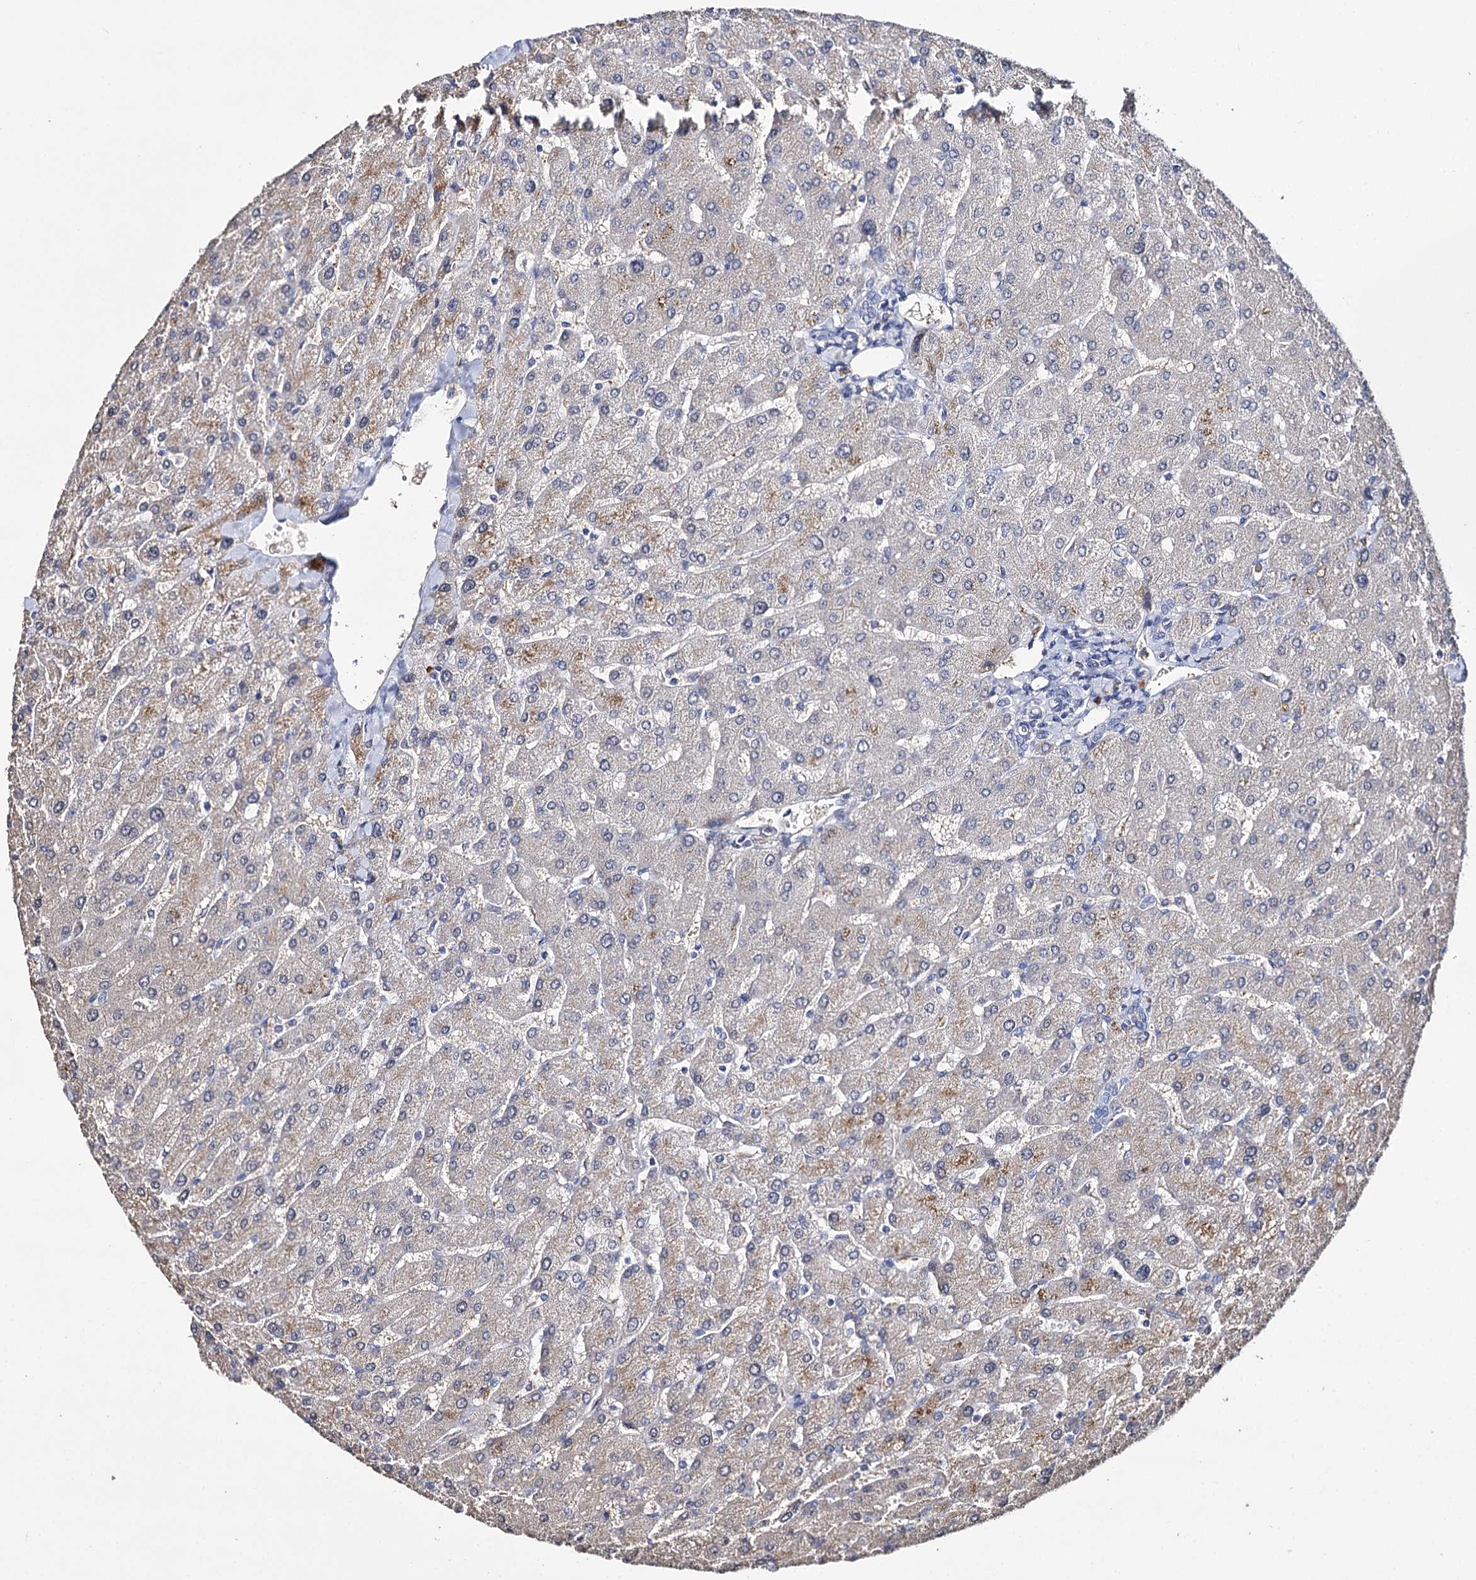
{"staining": {"intensity": "negative", "quantity": "none", "location": "none"}, "tissue": "liver", "cell_type": "Cholangiocytes", "image_type": "normal", "snomed": [{"axis": "morphology", "description": "Normal tissue, NOS"}, {"axis": "topography", "description": "Liver"}], "caption": "Immunohistochemistry (IHC) micrograph of normal liver stained for a protein (brown), which shows no expression in cholangiocytes.", "gene": "DNAH6", "patient": {"sex": "male", "age": 55}}